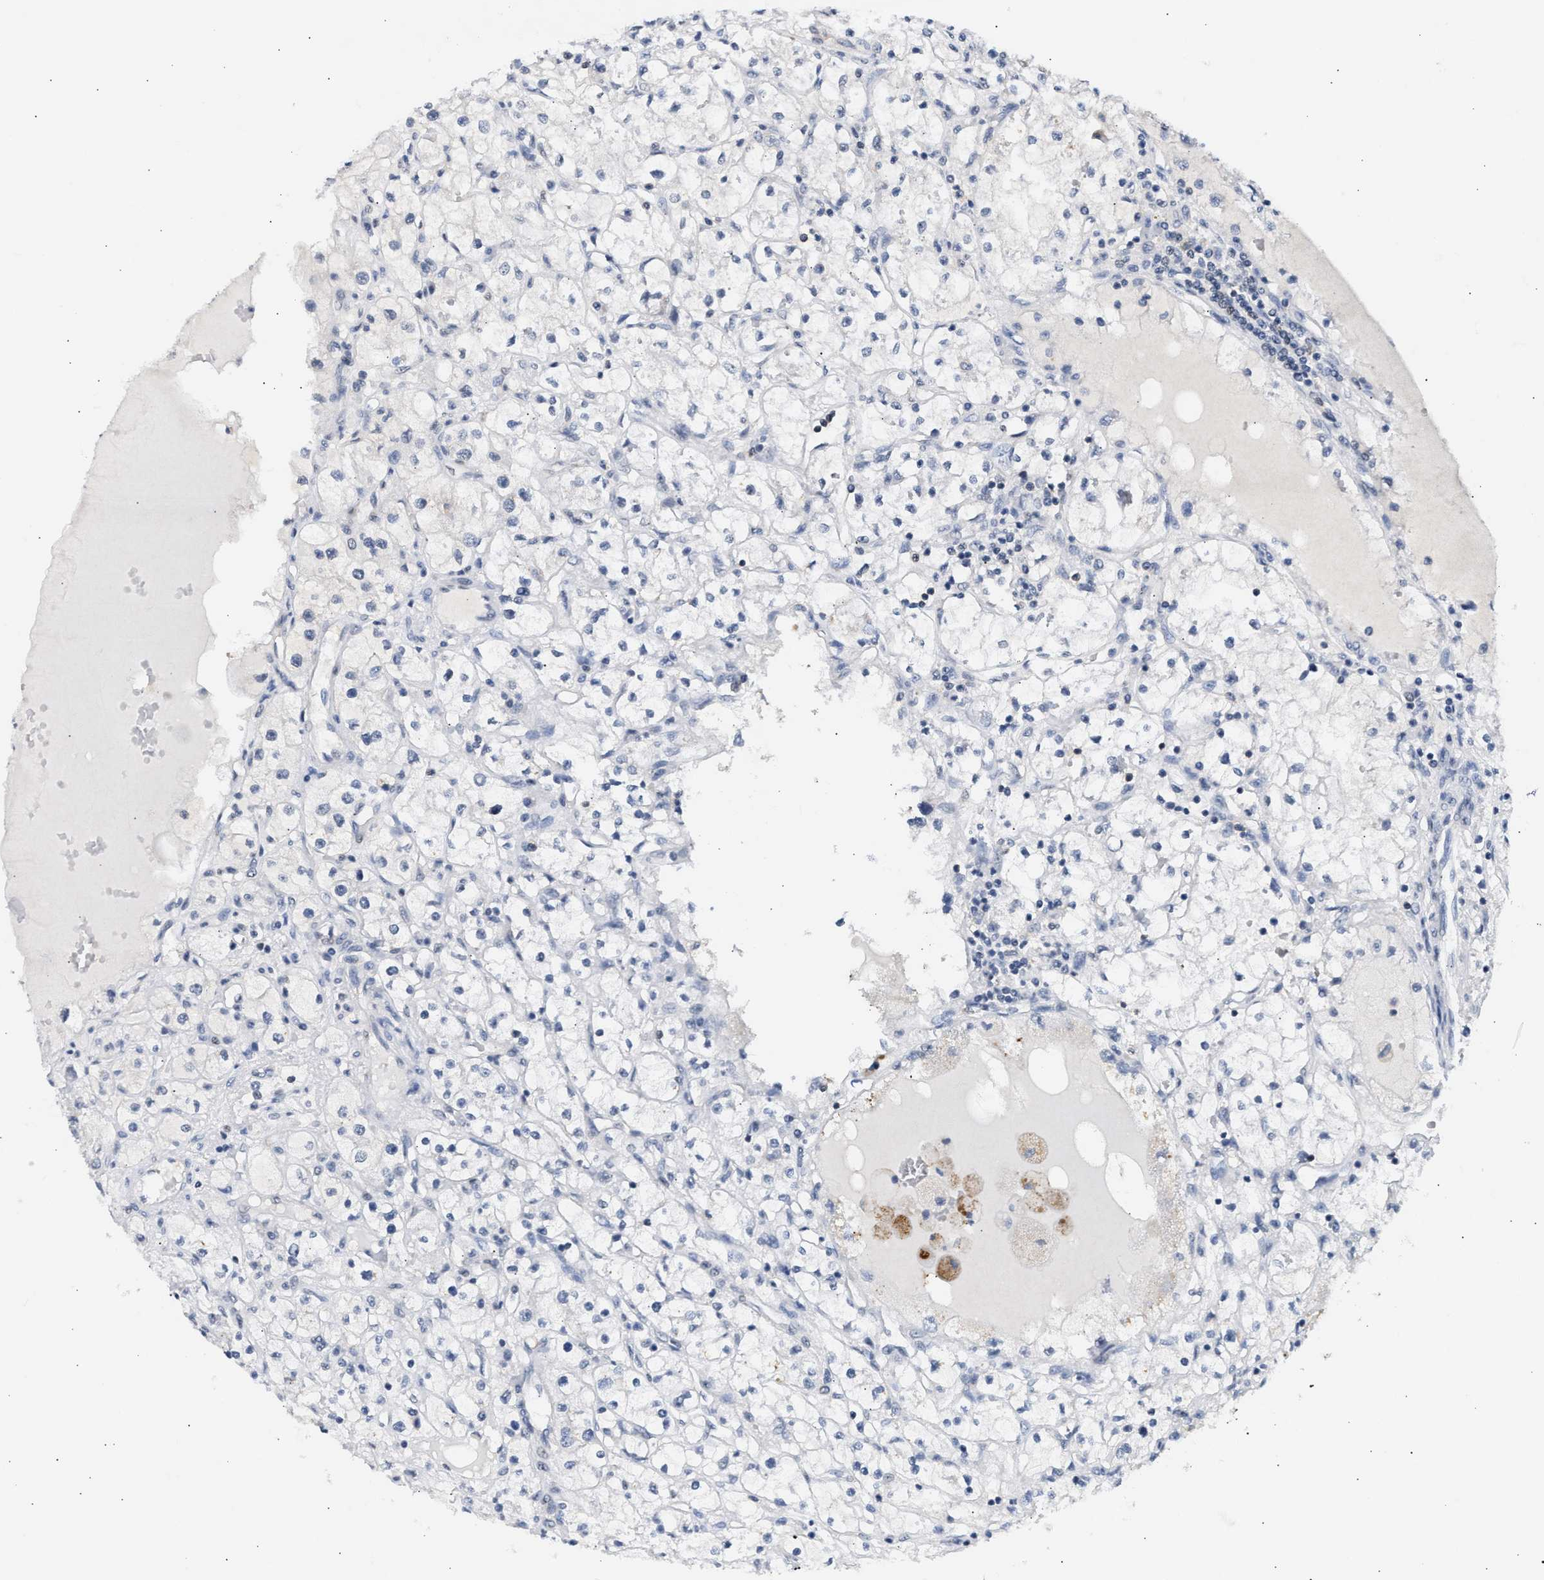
{"staining": {"intensity": "negative", "quantity": "none", "location": "none"}, "tissue": "renal cancer", "cell_type": "Tumor cells", "image_type": "cancer", "snomed": [{"axis": "morphology", "description": "Adenocarcinoma, NOS"}, {"axis": "topography", "description": "Kidney"}], "caption": "This is an immunohistochemistry (IHC) histopathology image of human renal cancer (adenocarcinoma). There is no positivity in tumor cells.", "gene": "PPM1L", "patient": {"sex": "male", "age": 56}}